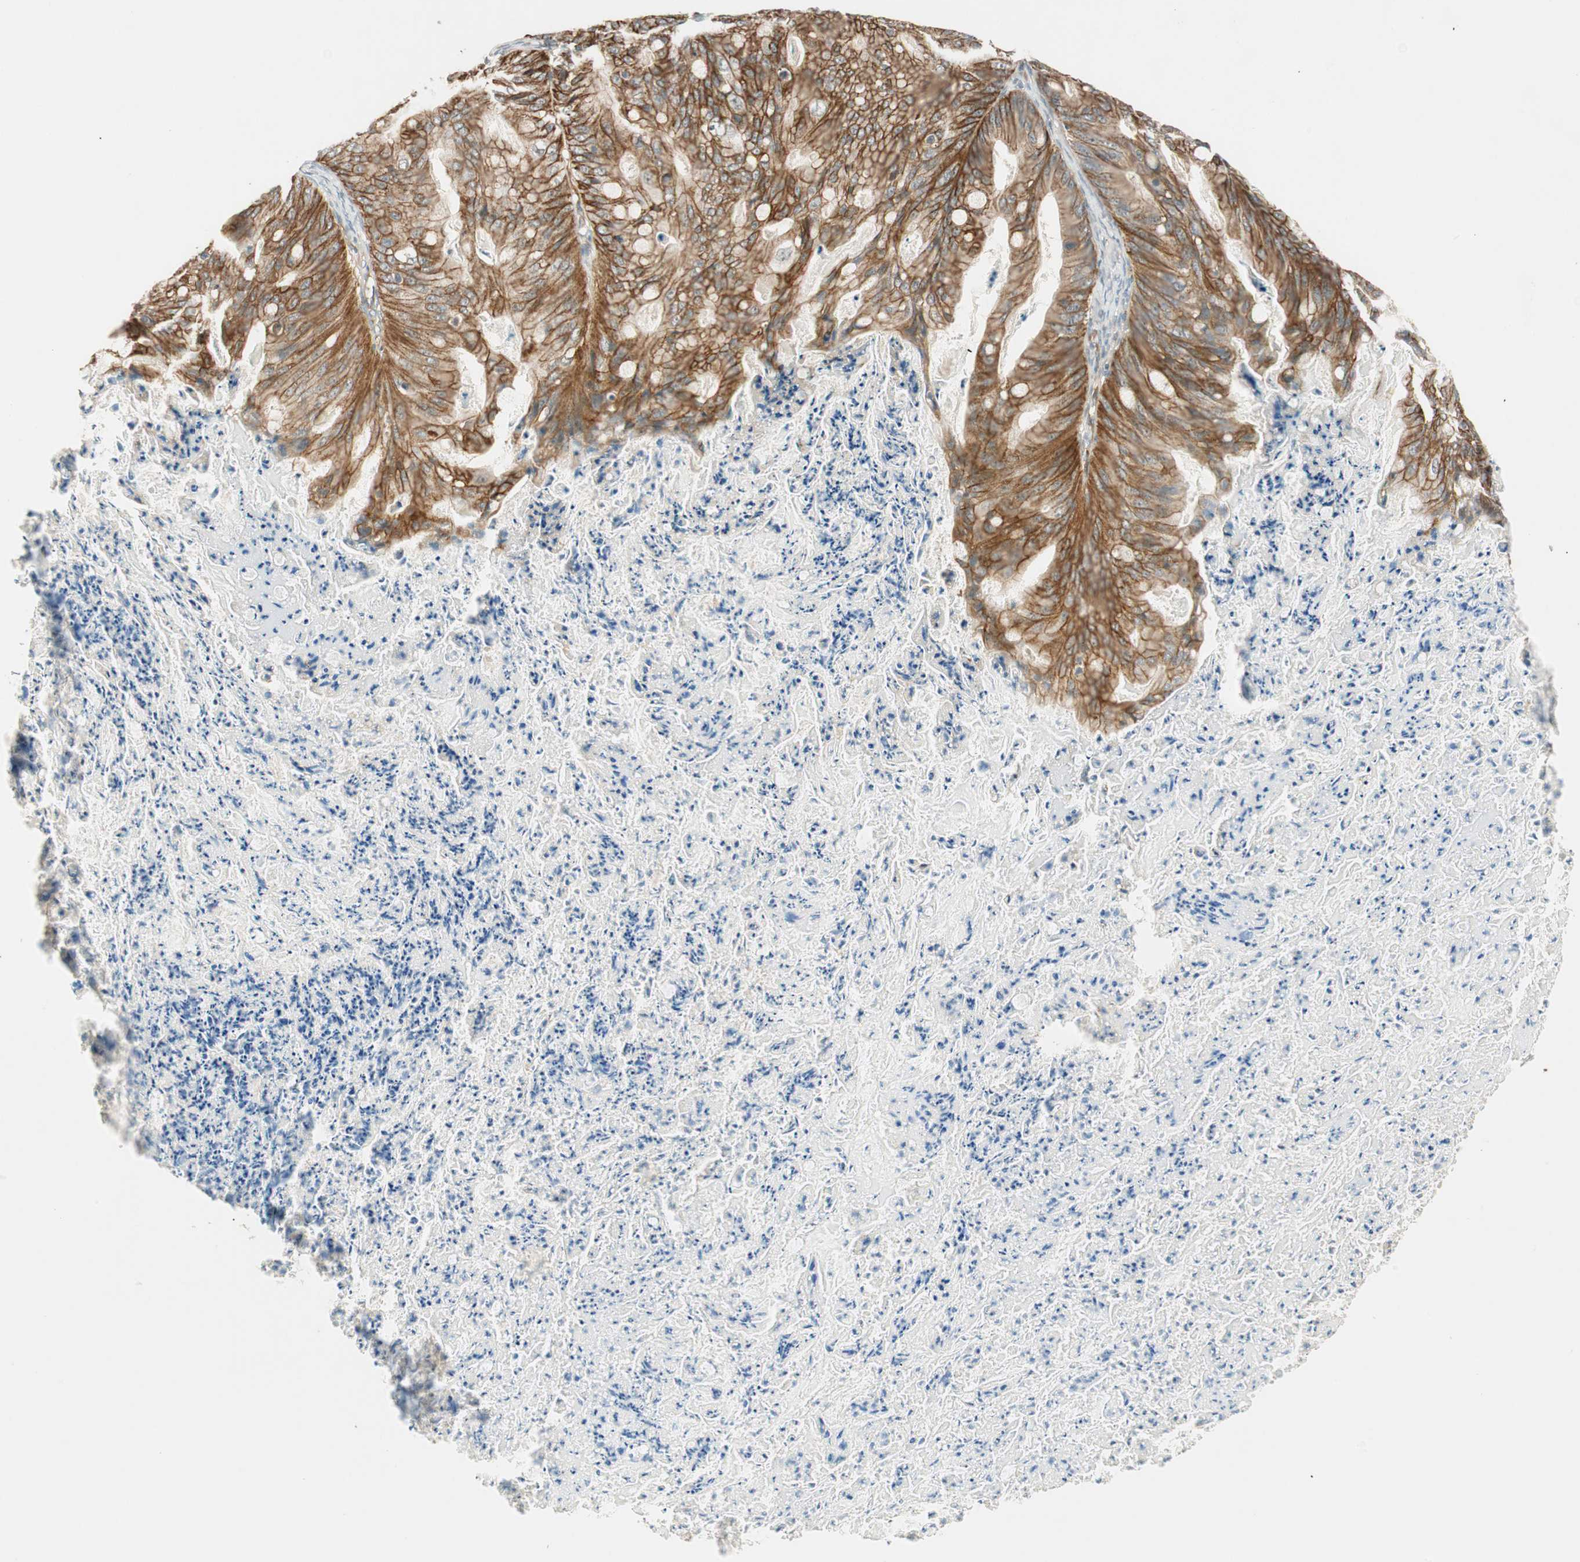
{"staining": {"intensity": "strong", "quantity": ">75%", "location": "cytoplasmic/membranous"}, "tissue": "ovarian cancer", "cell_type": "Tumor cells", "image_type": "cancer", "snomed": [{"axis": "morphology", "description": "Cystadenocarcinoma, mucinous, NOS"}, {"axis": "topography", "description": "Ovary"}], "caption": "A histopathology image of ovarian cancer stained for a protein shows strong cytoplasmic/membranous brown staining in tumor cells.", "gene": "PSMD8", "patient": {"sex": "female", "age": 36}}